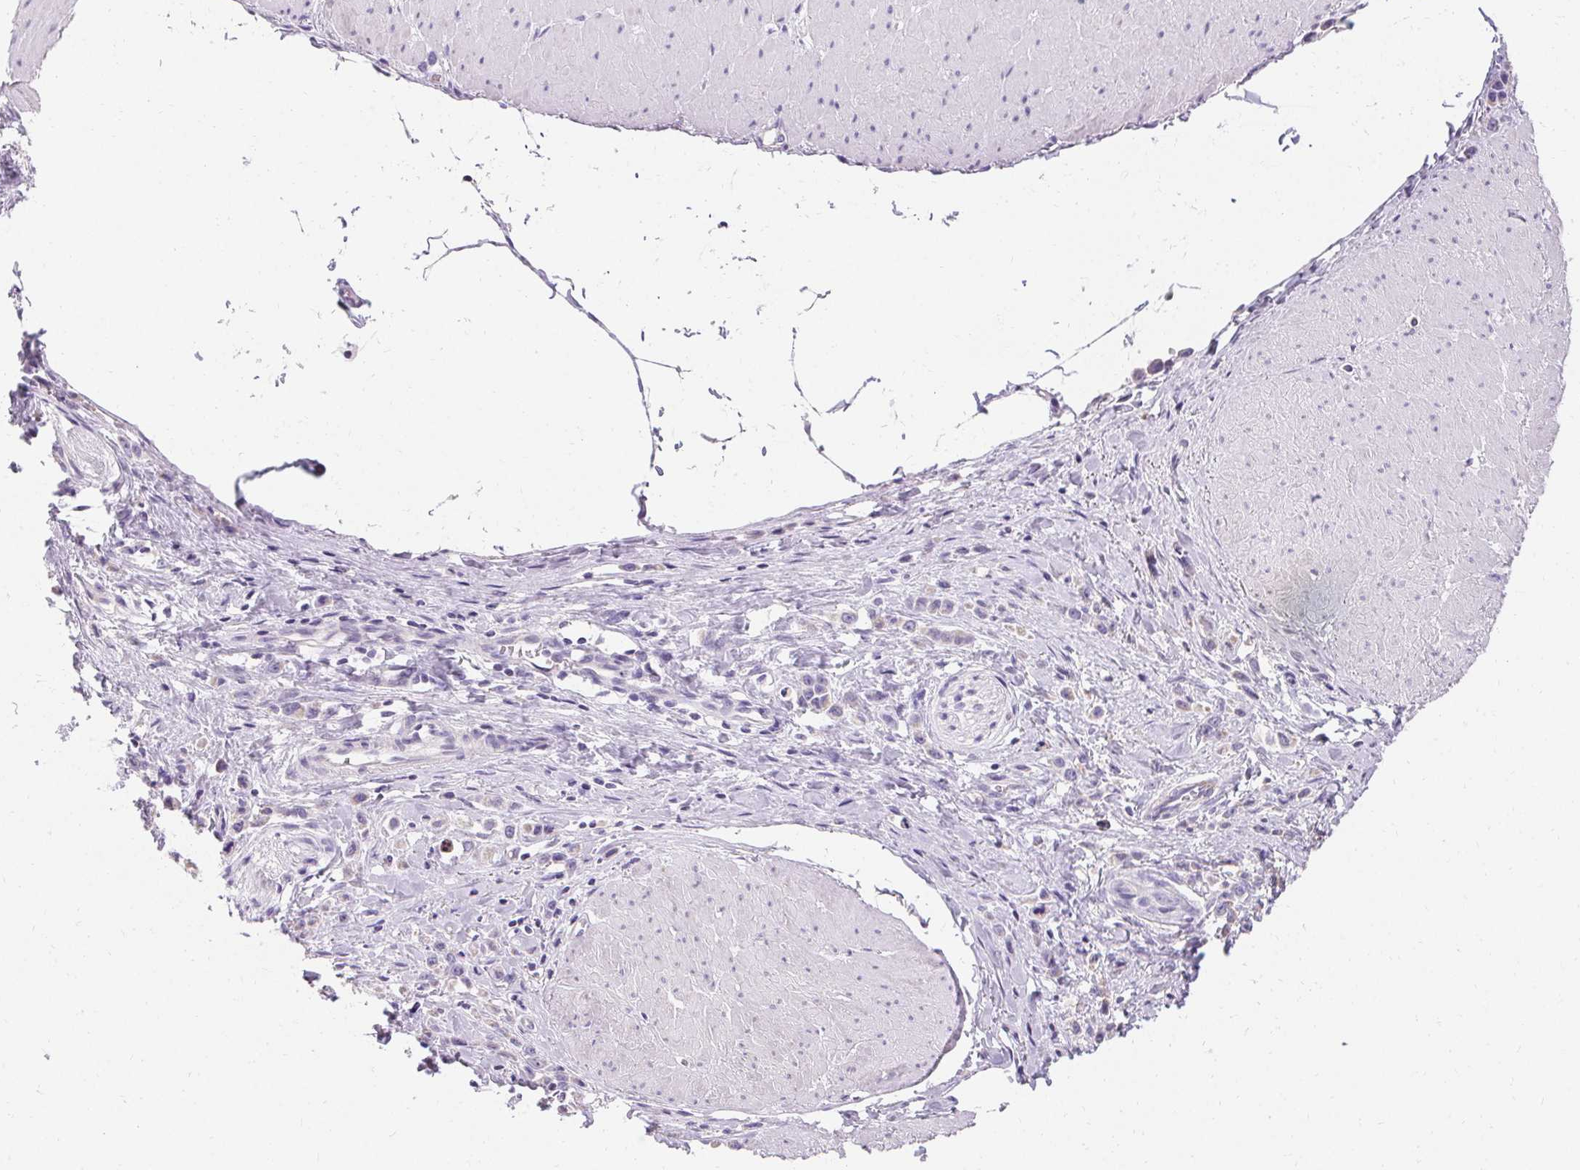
{"staining": {"intensity": "negative", "quantity": "none", "location": "none"}, "tissue": "stomach cancer", "cell_type": "Tumor cells", "image_type": "cancer", "snomed": [{"axis": "morphology", "description": "Adenocarcinoma, NOS"}, {"axis": "topography", "description": "Stomach"}], "caption": "Immunohistochemistry image of stomach cancer stained for a protein (brown), which exhibits no staining in tumor cells. Brightfield microscopy of immunohistochemistry stained with DAB (3,3'-diaminobenzidine) (brown) and hematoxylin (blue), captured at high magnification.", "gene": "ASGR2", "patient": {"sex": "male", "age": 47}}